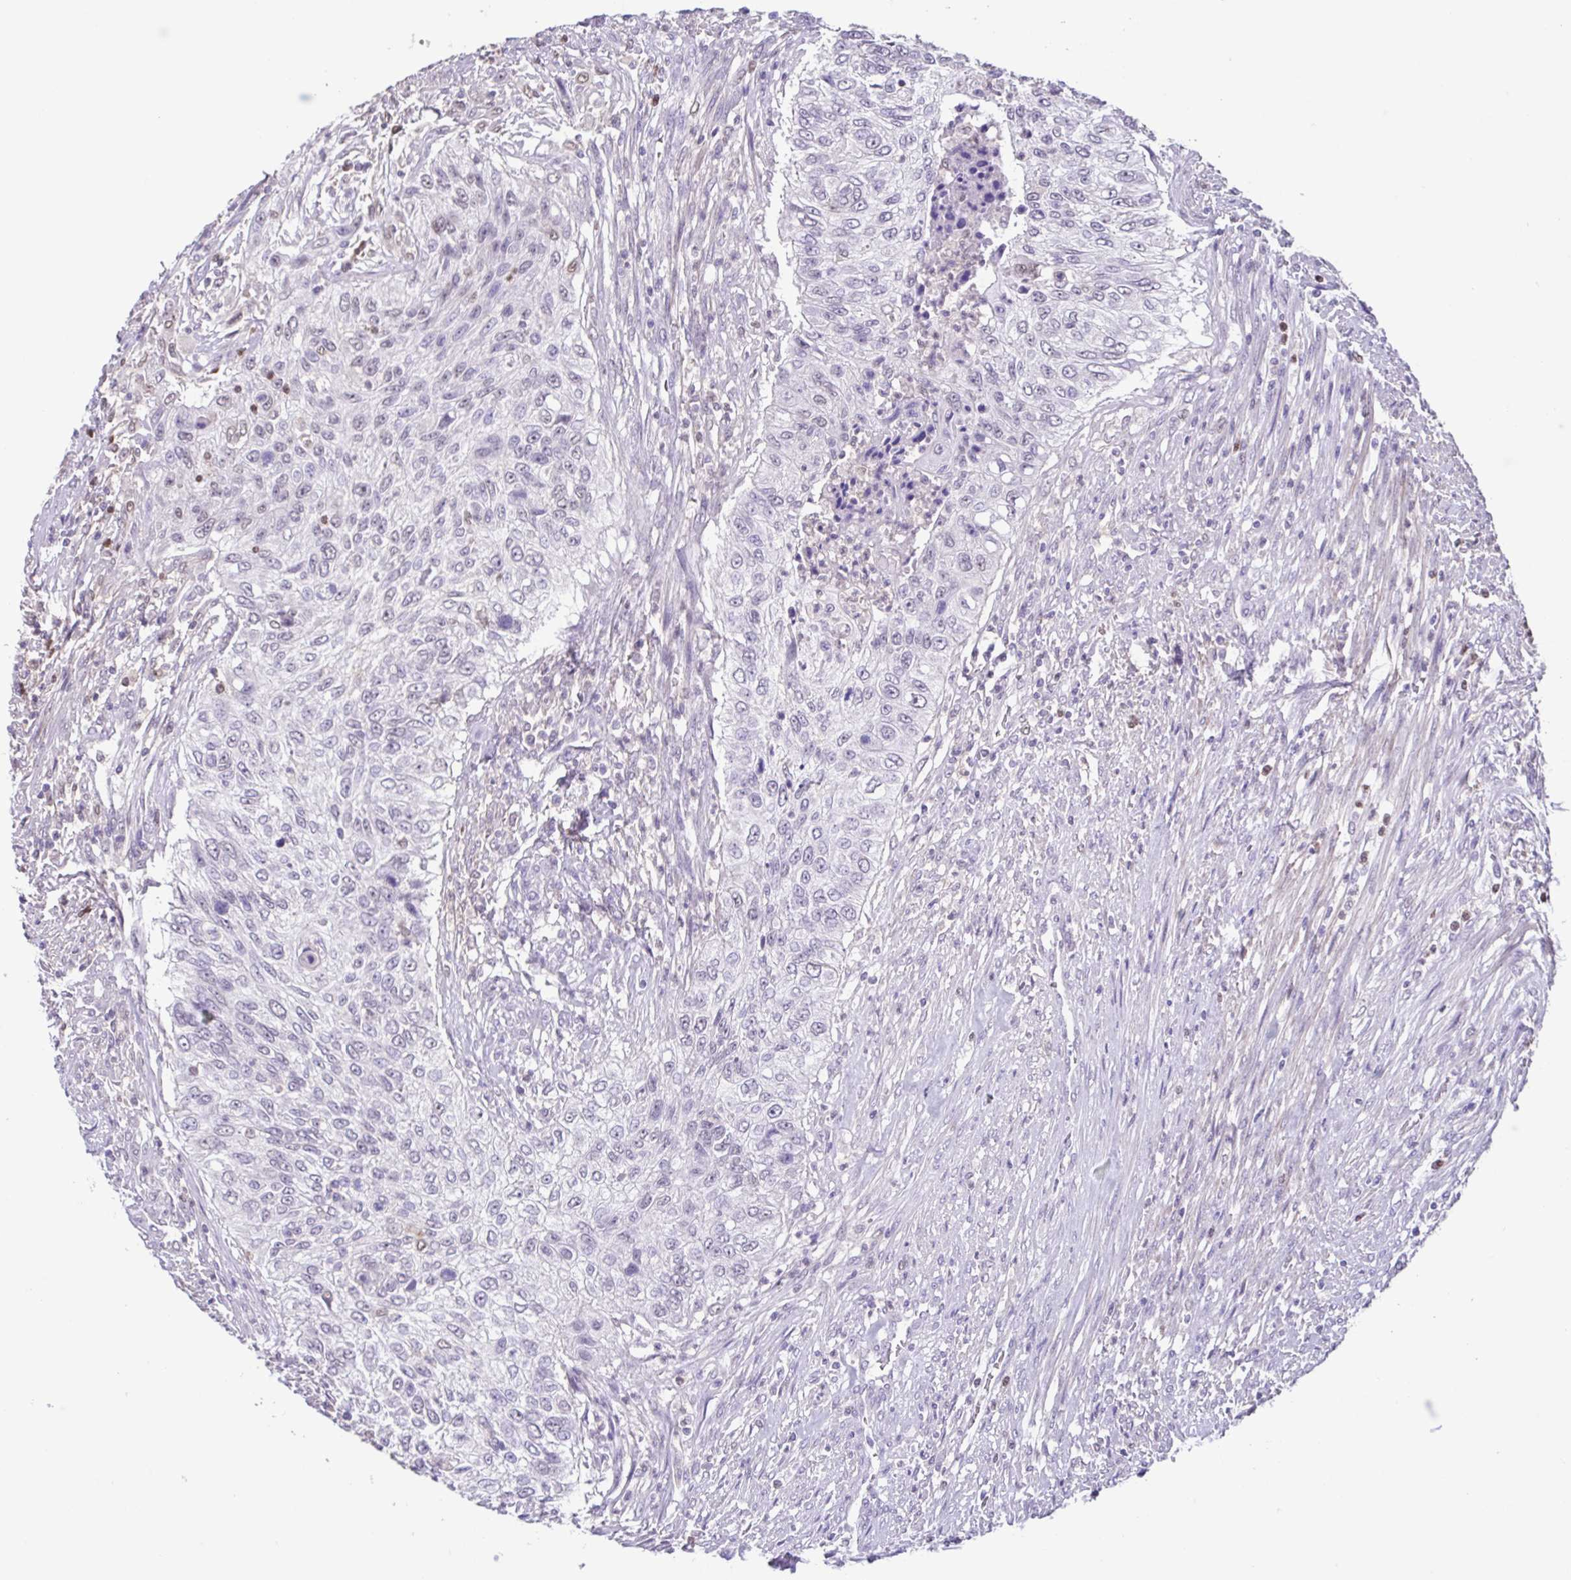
{"staining": {"intensity": "negative", "quantity": "none", "location": "none"}, "tissue": "urothelial cancer", "cell_type": "Tumor cells", "image_type": "cancer", "snomed": [{"axis": "morphology", "description": "Urothelial carcinoma, High grade"}, {"axis": "topography", "description": "Urinary bladder"}], "caption": "Urothelial carcinoma (high-grade) was stained to show a protein in brown. There is no significant expression in tumor cells.", "gene": "ACTRT3", "patient": {"sex": "female", "age": 60}}